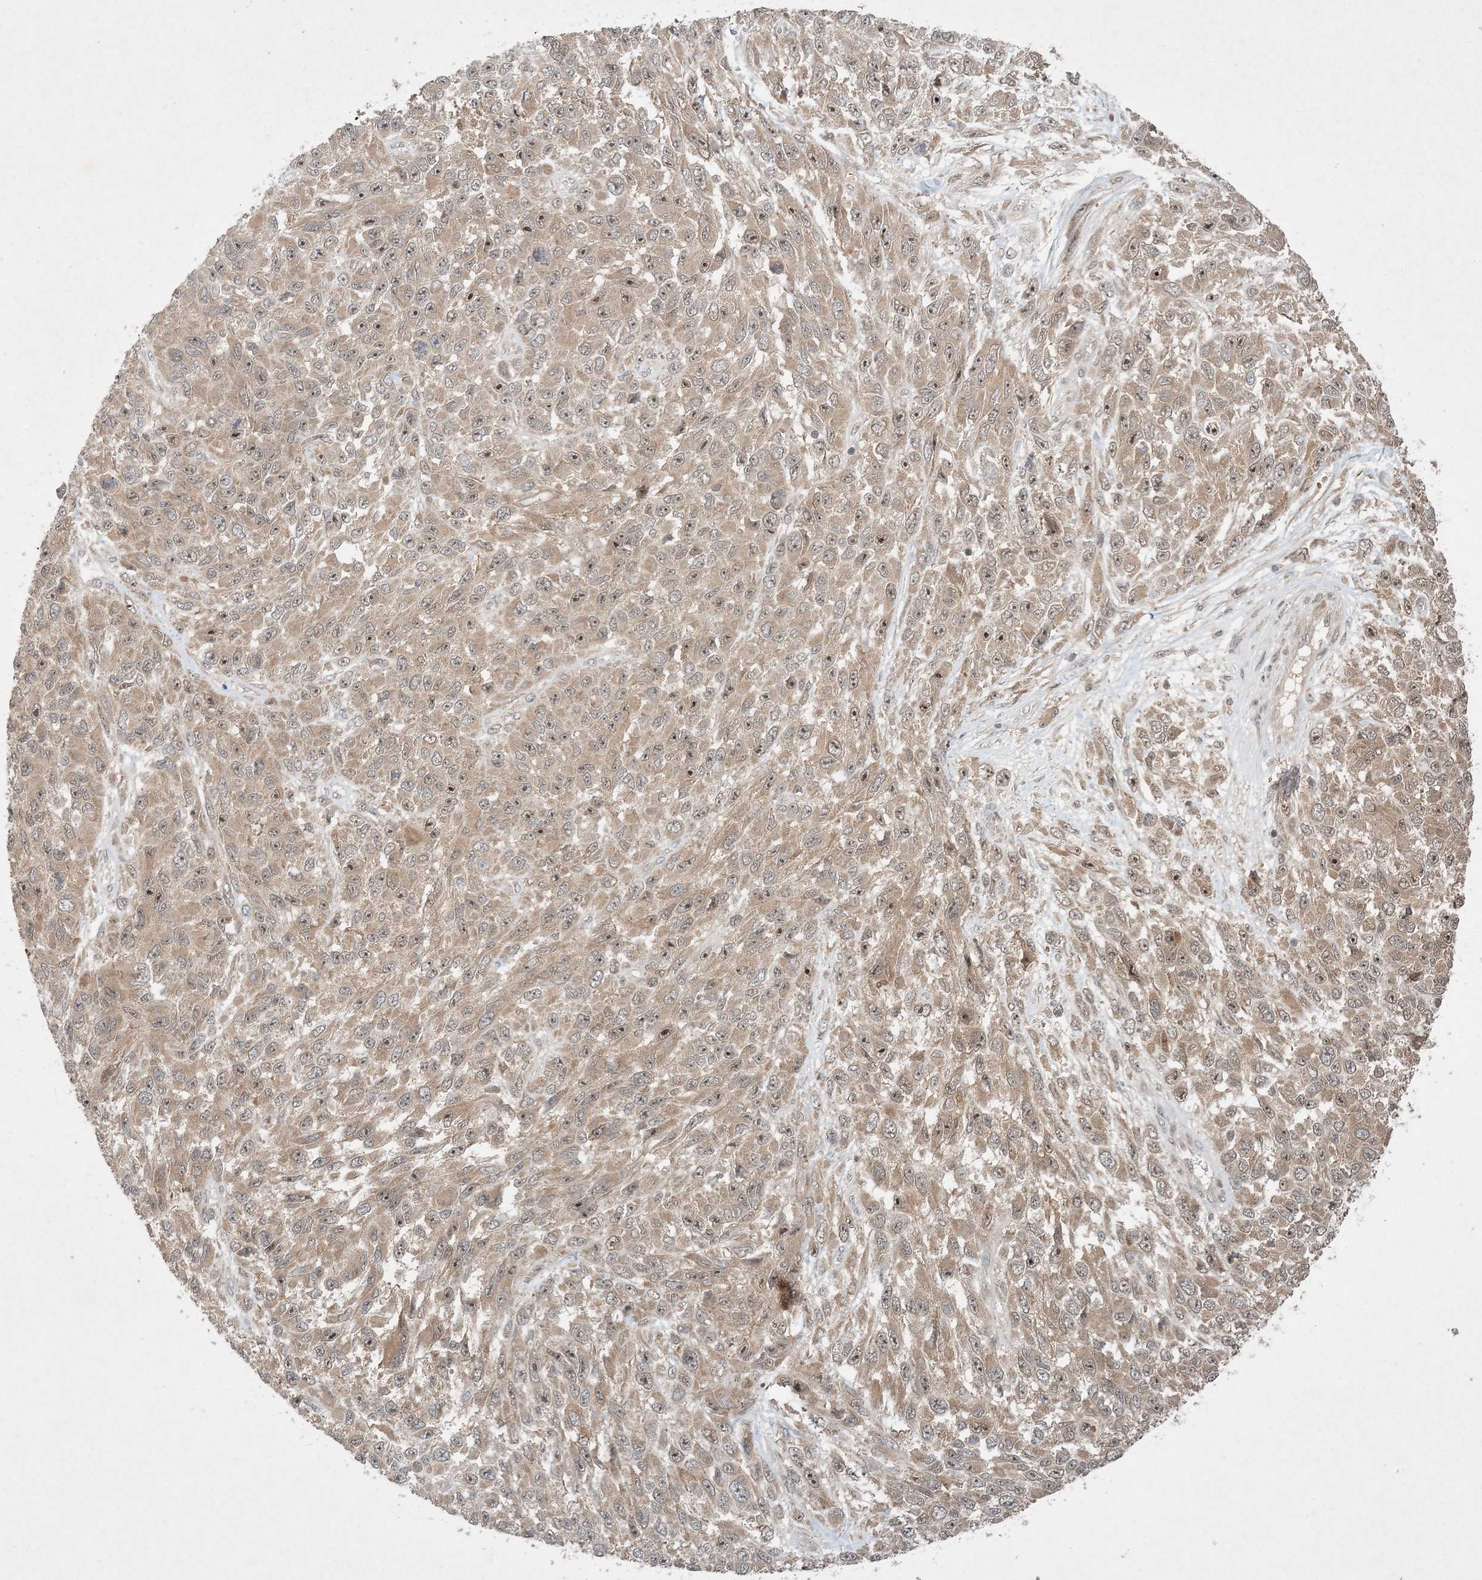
{"staining": {"intensity": "moderate", "quantity": "25%-75%", "location": "cytoplasmic/membranous,nuclear"}, "tissue": "melanoma", "cell_type": "Tumor cells", "image_type": "cancer", "snomed": [{"axis": "morphology", "description": "Malignant melanoma, NOS"}, {"axis": "topography", "description": "Skin"}], "caption": "Protein expression analysis of human malignant melanoma reveals moderate cytoplasmic/membranous and nuclear positivity in about 25%-75% of tumor cells.", "gene": "UBR3", "patient": {"sex": "female", "age": 96}}